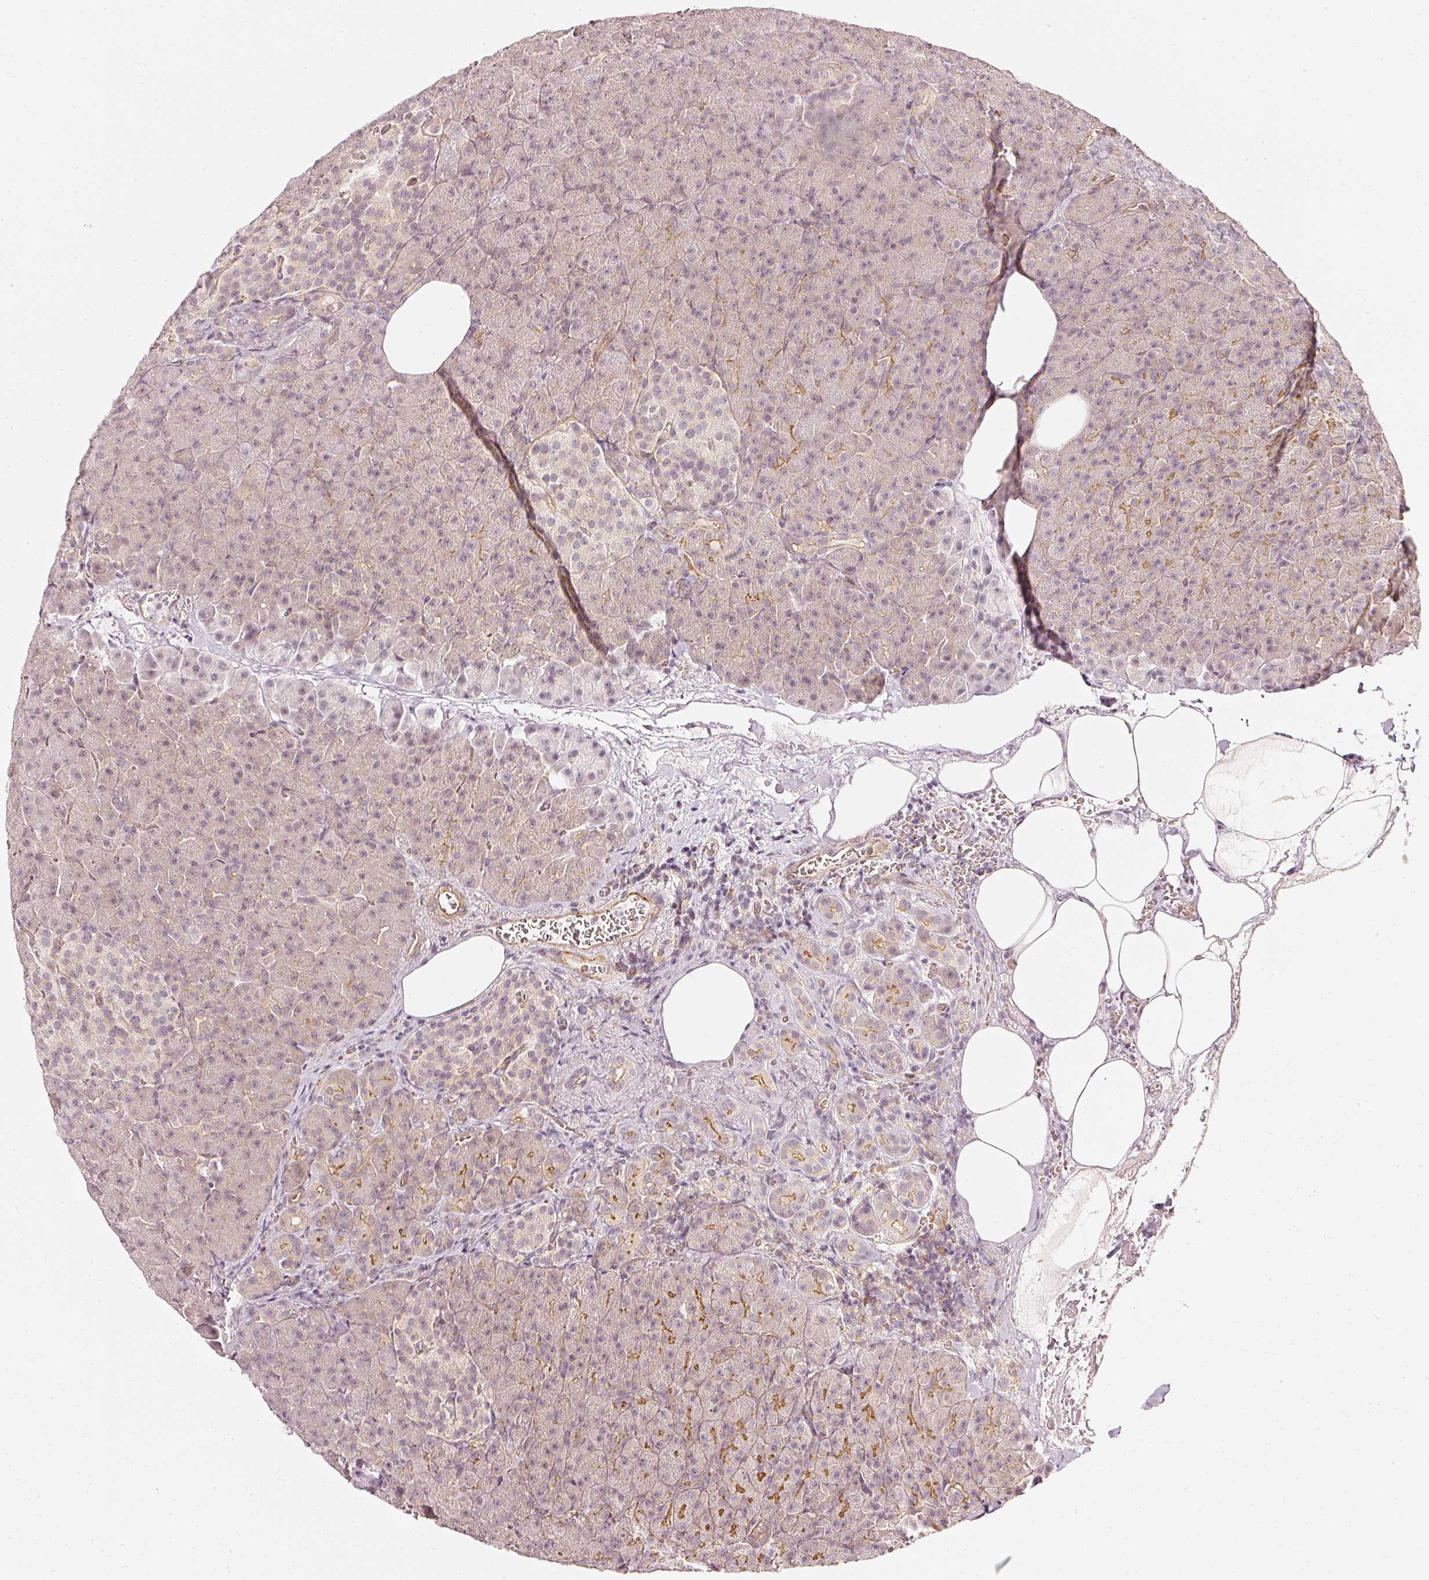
{"staining": {"intensity": "moderate", "quantity": "<25%", "location": "cytoplasmic/membranous"}, "tissue": "pancreas", "cell_type": "Exocrine glandular cells", "image_type": "normal", "snomed": [{"axis": "morphology", "description": "Normal tissue, NOS"}, {"axis": "topography", "description": "Pancreas"}], "caption": "Immunohistochemistry image of benign pancreas stained for a protein (brown), which reveals low levels of moderate cytoplasmic/membranous positivity in approximately <25% of exocrine glandular cells.", "gene": "DRD2", "patient": {"sex": "female", "age": 74}}